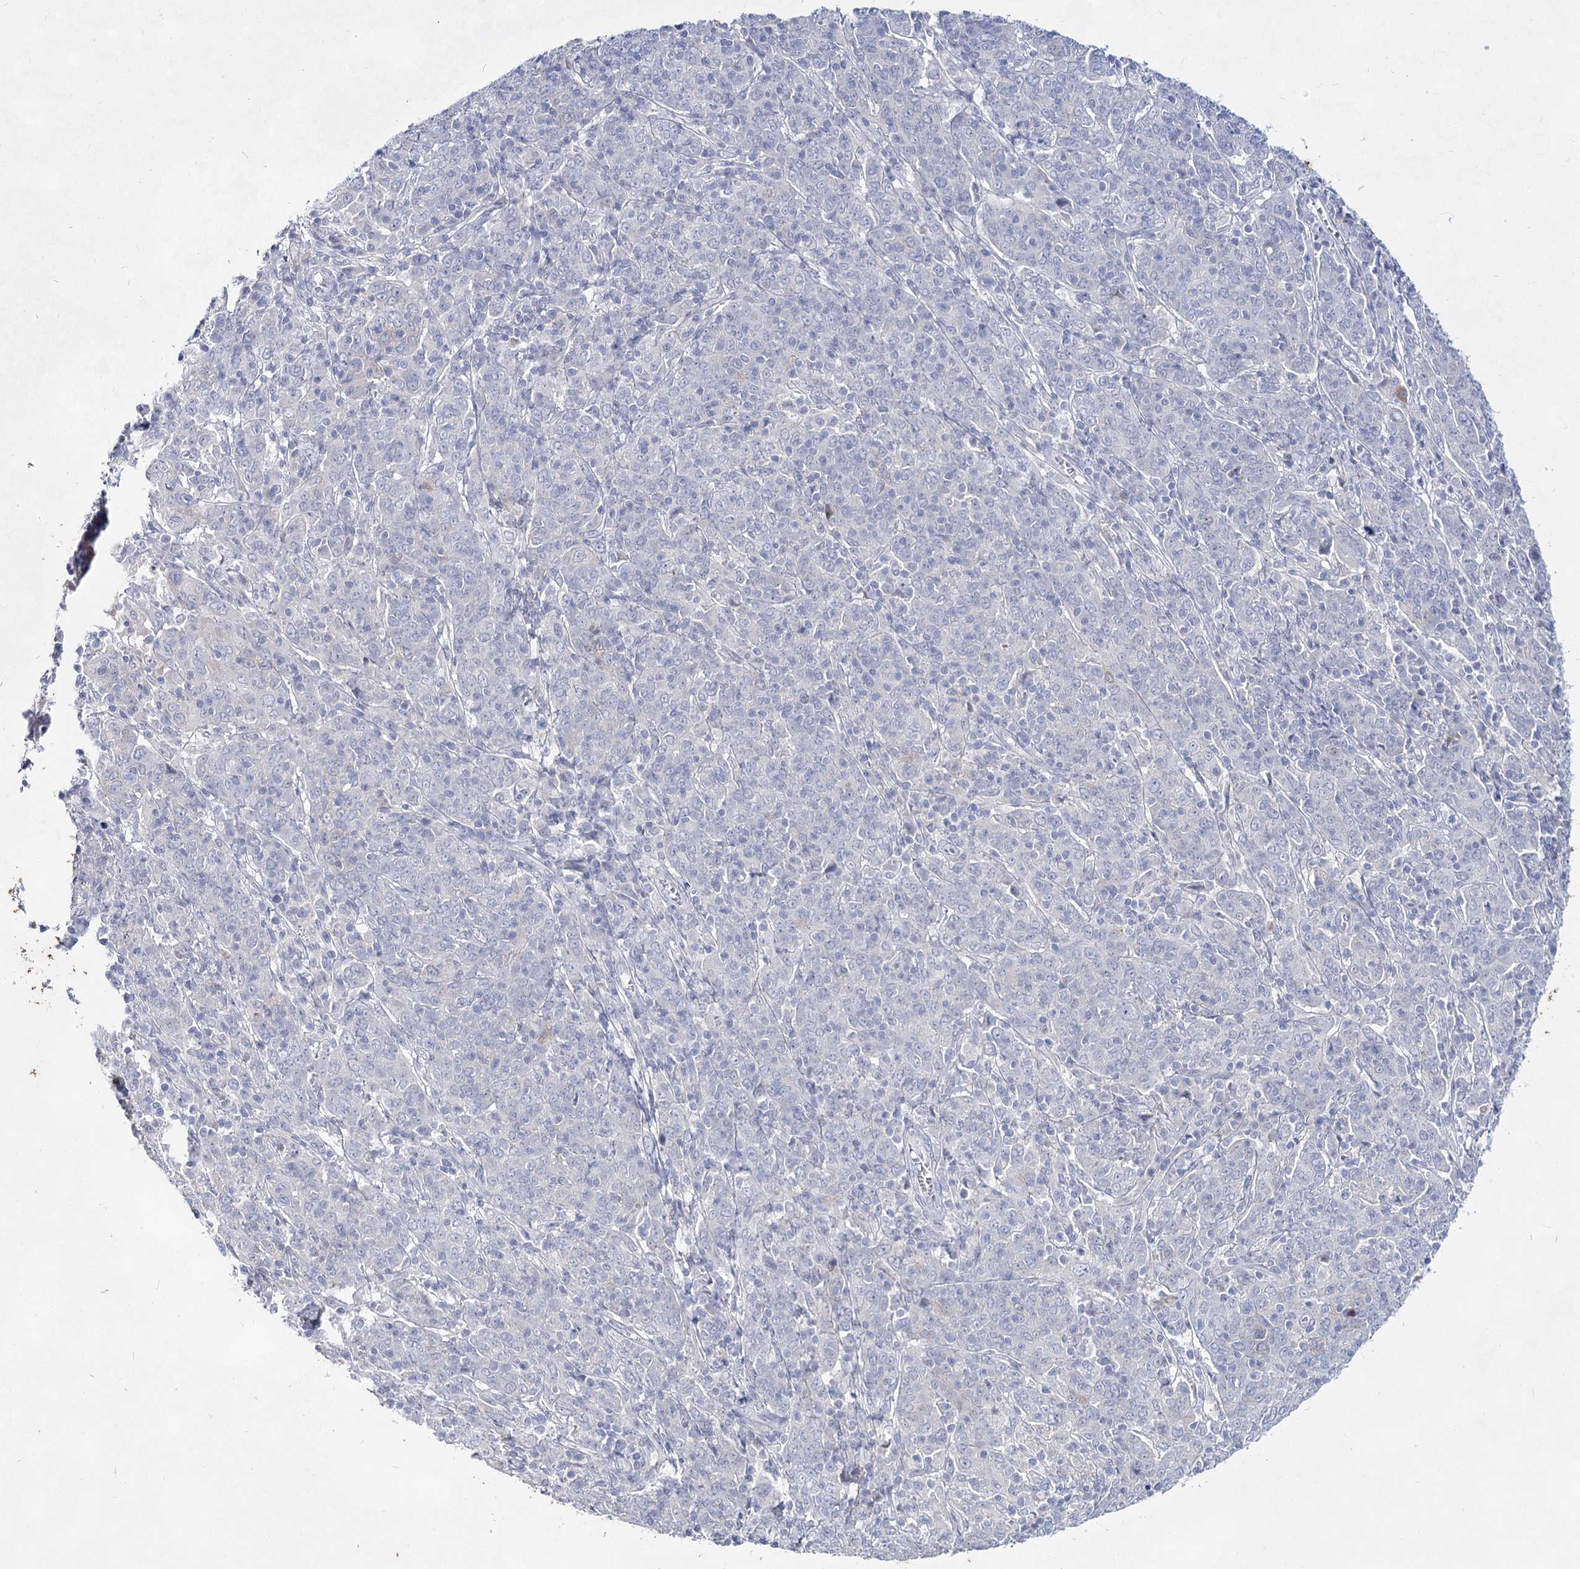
{"staining": {"intensity": "negative", "quantity": "none", "location": "none"}, "tissue": "cervical cancer", "cell_type": "Tumor cells", "image_type": "cancer", "snomed": [{"axis": "morphology", "description": "Squamous cell carcinoma, NOS"}, {"axis": "topography", "description": "Cervix"}], "caption": "This is a histopathology image of immunohistochemistry staining of cervical squamous cell carcinoma, which shows no positivity in tumor cells. (Brightfield microscopy of DAB (3,3'-diaminobenzidine) immunohistochemistry at high magnification).", "gene": "CCDC73", "patient": {"sex": "female", "age": 67}}